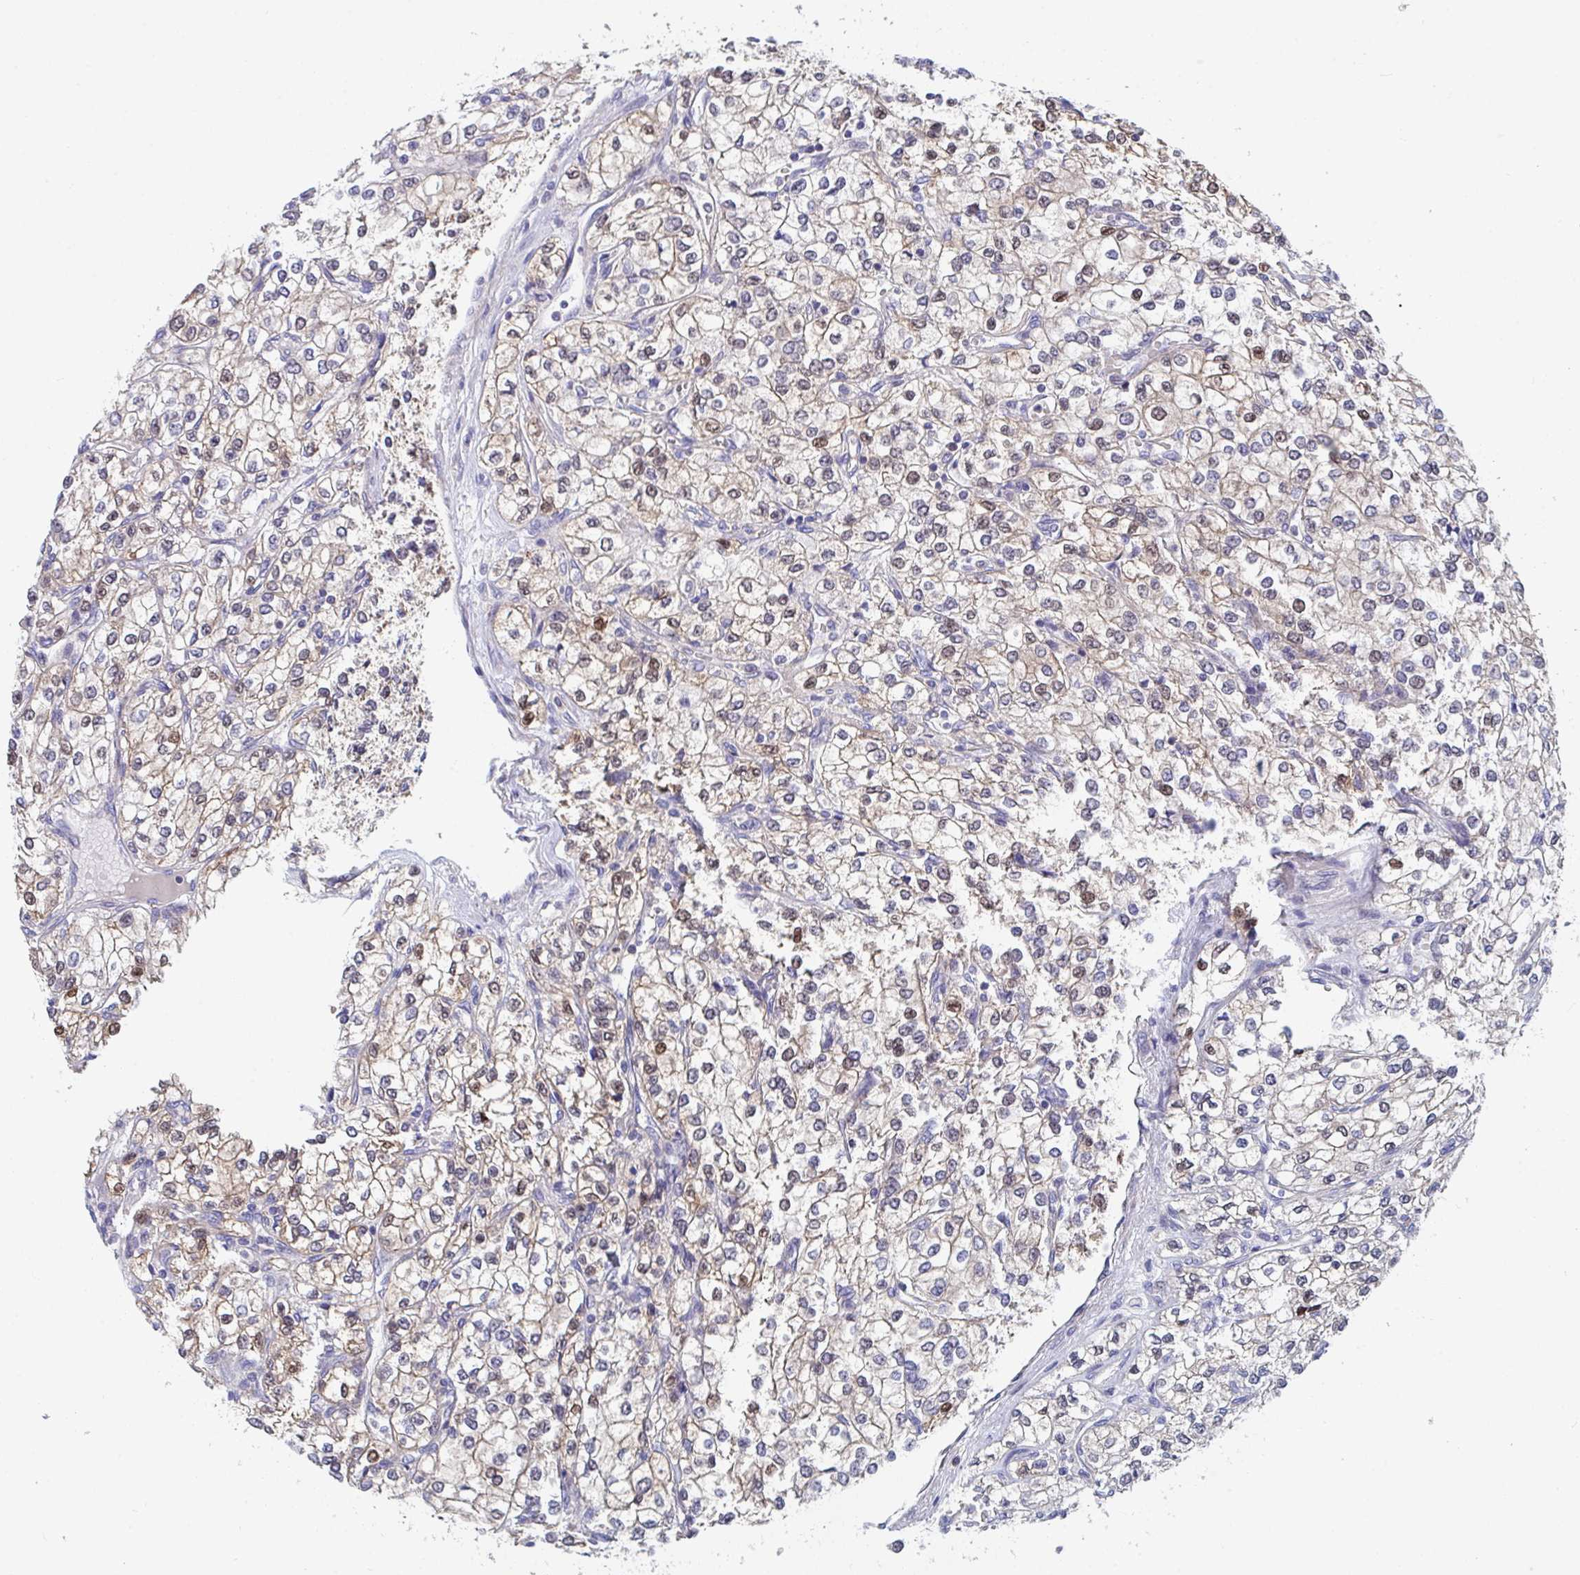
{"staining": {"intensity": "moderate", "quantity": "<25%", "location": "cytoplasmic/membranous,nuclear"}, "tissue": "renal cancer", "cell_type": "Tumor cells", "image_type": "cancer", "snomed": [{"axis": "morphology", "description": "Adenocarcinoma, NOS"}, {"axis": "topography", "description": "Kidney"}], "caption": "Renal cancer (adenocarcinoma) was stained to show a protein in brown. There is low levels of moderate cytoplasmic/membranous and nuclear expression in about <25% of tumor cells.", "gene": "P2RX3", "patient": {"sex": "male", "age": 80}}